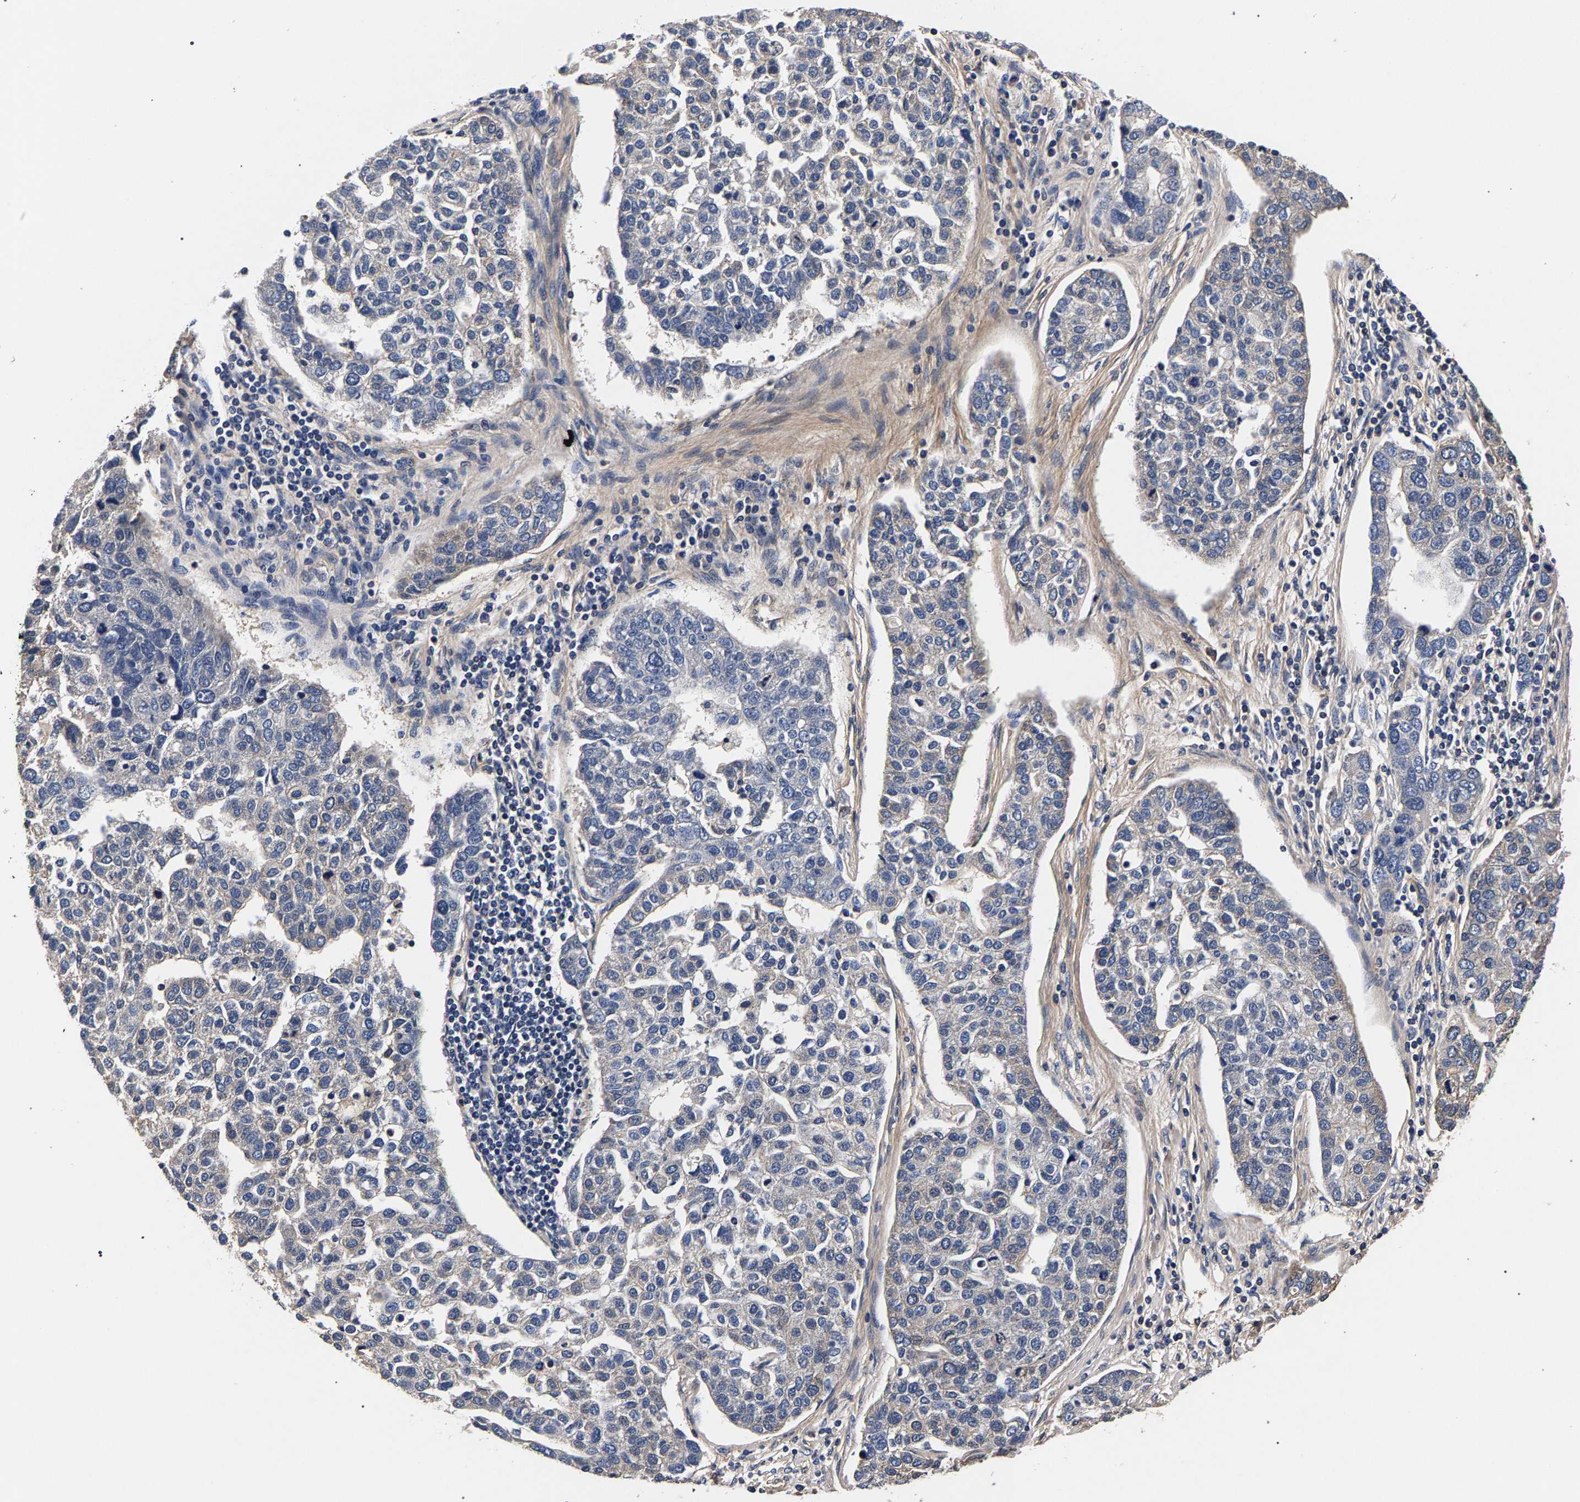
{"staining": {"intensity": "negative", "quantity": "none", "location": "none"}, "tissue": "pancreatic cancer", "cell_type": "Tumor cells", "image_type": "cancer", "snomed": [{"axis": "morphology", "description": "Adenocarcinoma, NOS"}, {"axis": "topography", "description": "Pancreas"}], "caption": "Adenocarcinoma (pancreatic) was stained to show a protein in brown. There is no significant expression in tumor cells.", "gene": "MARCHF7", "patient": {"sex": "female", "age": 61}}